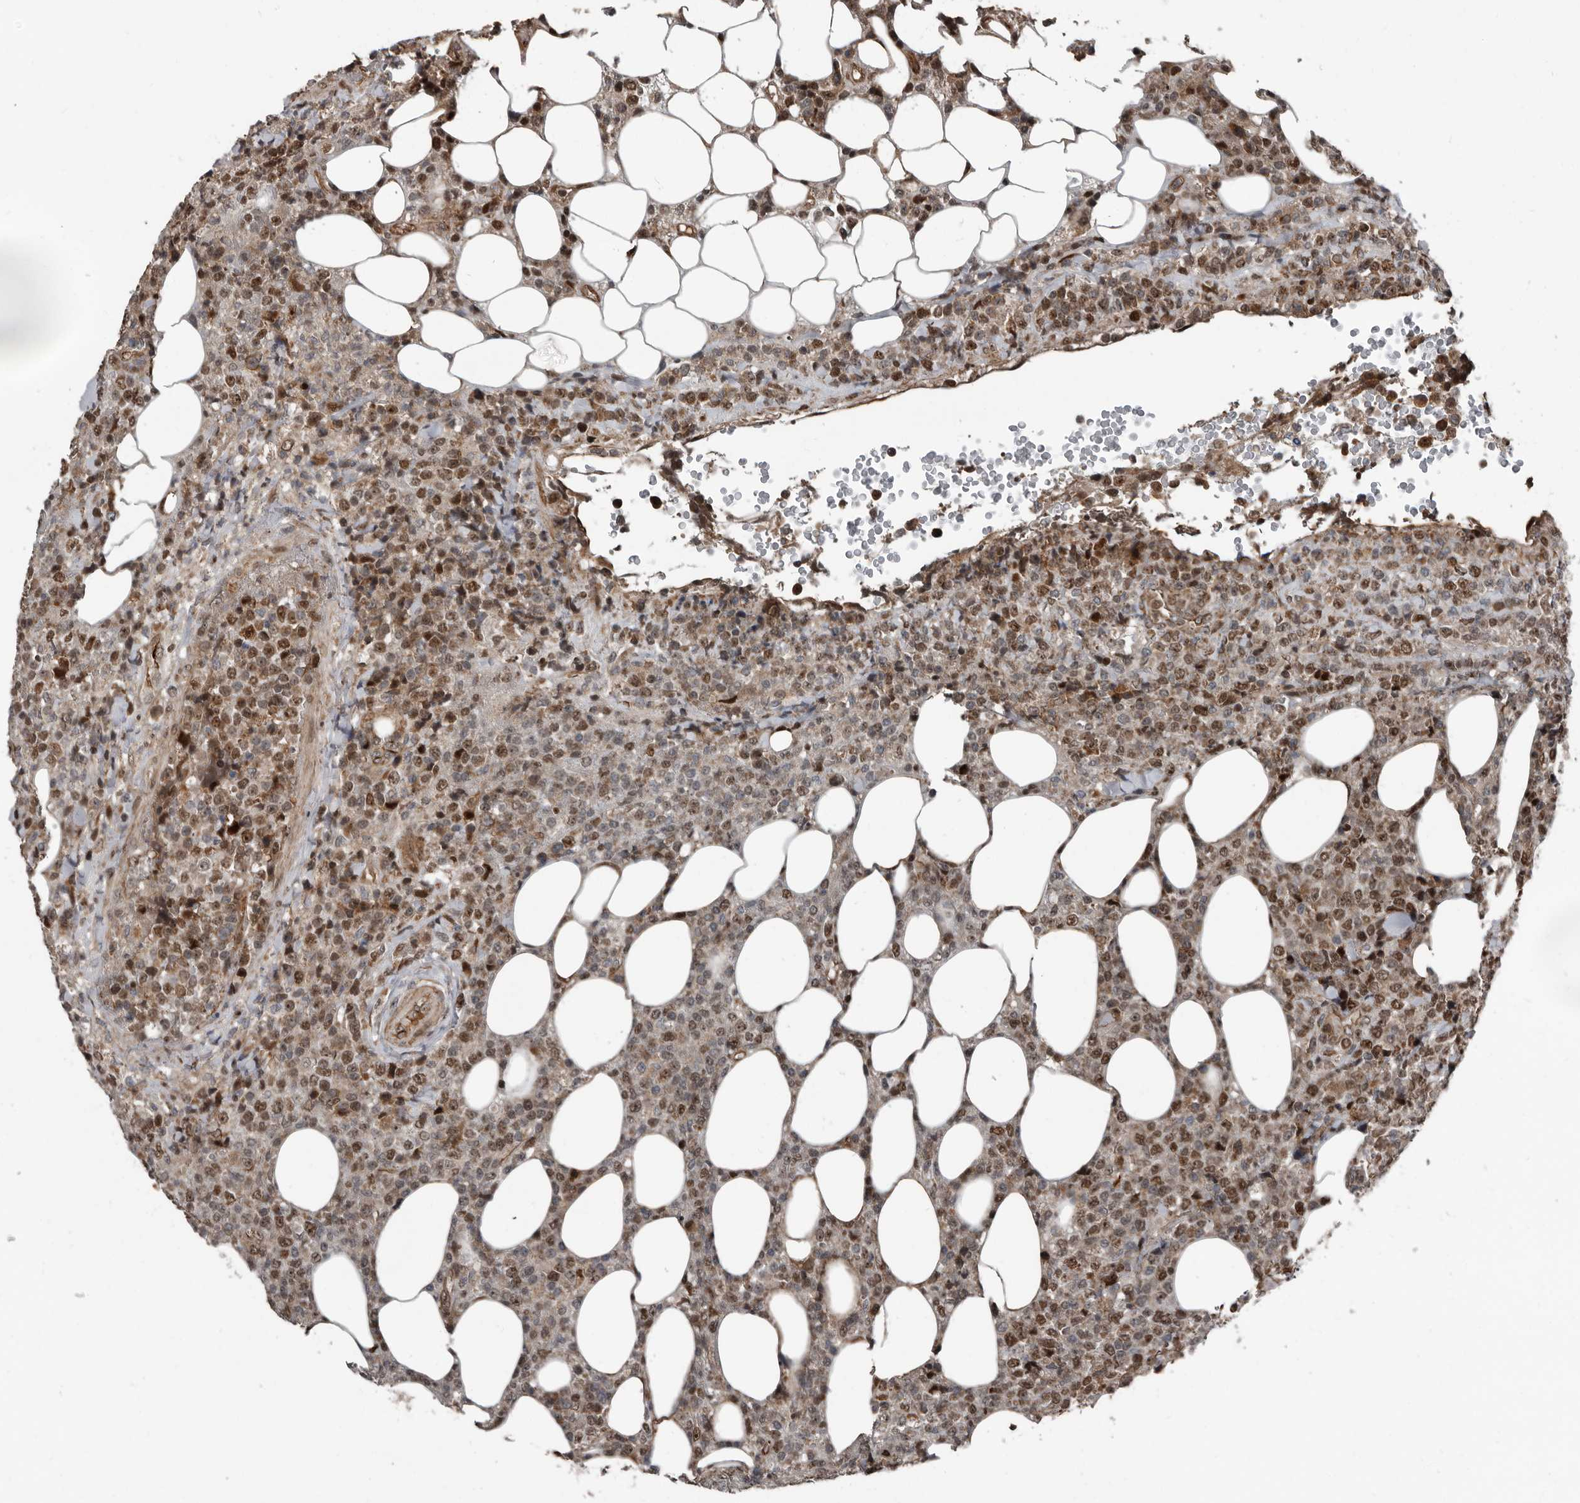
{"staining": {"intensity": "strong", "quantity": ">75%", "location": "nuclear"}, "tissue": "lymphoma", "cell_type": "Tumor cells", "image_type": "cancer", "snomed": [{"axis": "morphology", "description": "Malignant lymphoma, non-Hodgkin's type, High grade"}, {"axis": "topography", "description": "Lymph node"}], "caption": "The histopathology image exhibits immunohistochemical staining of lymphoma. There is strong nuclear staining is seen in about >75% of tumor cells.", "gene": "CHD1L", "patient": {"sex": "male", "age": 13}}